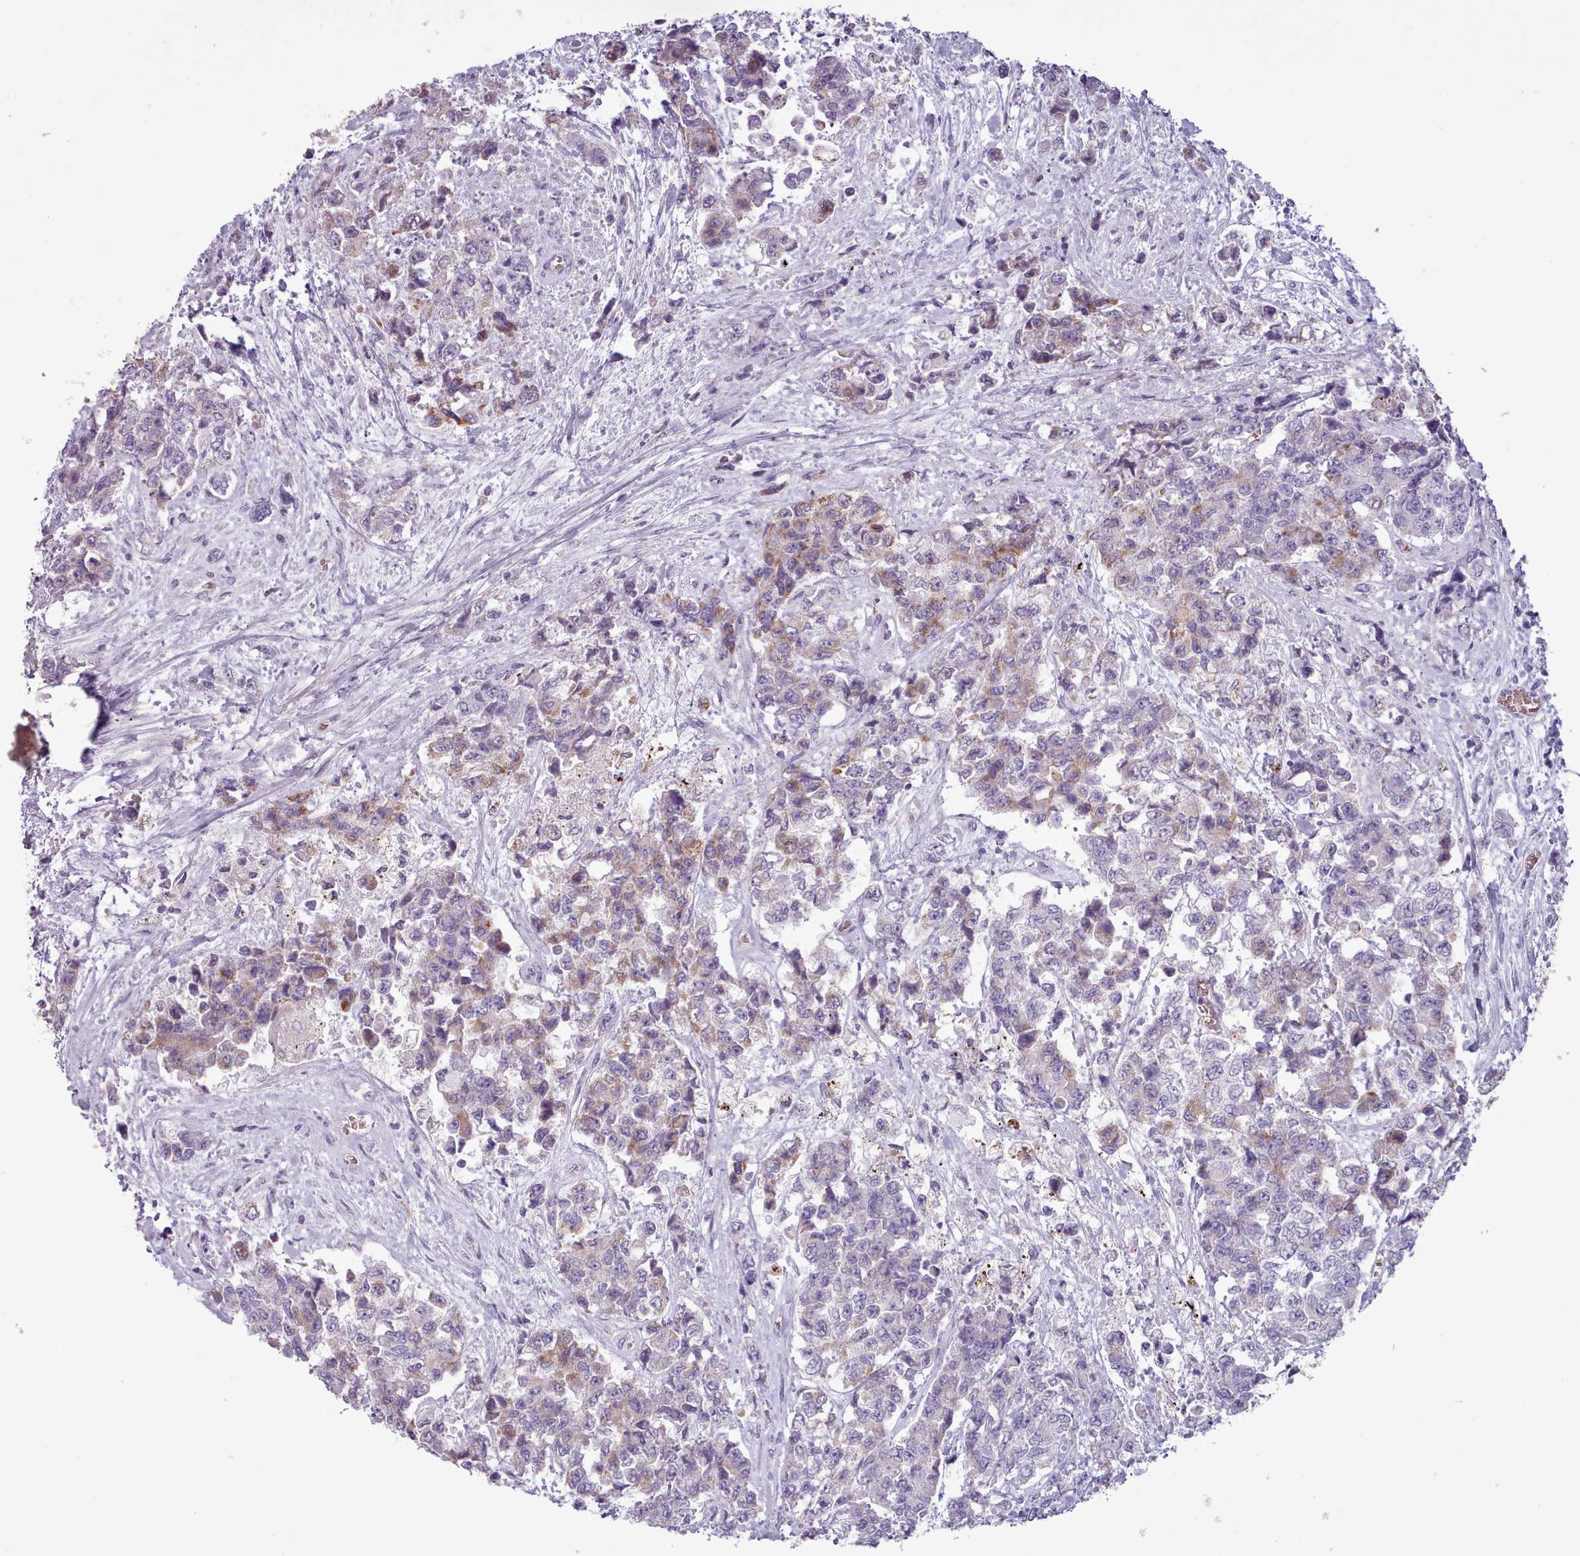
{"staining": {"intensity": "moderate", "quantity": "25%-75%", "location": "cytoplasmic/membranous"}, "tissue": "urothelial cancer", "cell_type": "Tumor cells", "image_type": "cancer", "snomed": [{"axis": "morphology", "description": "Urothelial carcinoma, High grade"}, {"axis": "topography", "description": "Urinary bladder"}], "caption": "The micrograph reveals staining of urothelial cancer, revealing moderate cytoplasmic/membranous protein staining (brown color) within tumor cells.", "gene": "AK4", "patient": {"sex": "female", "age": 78}}